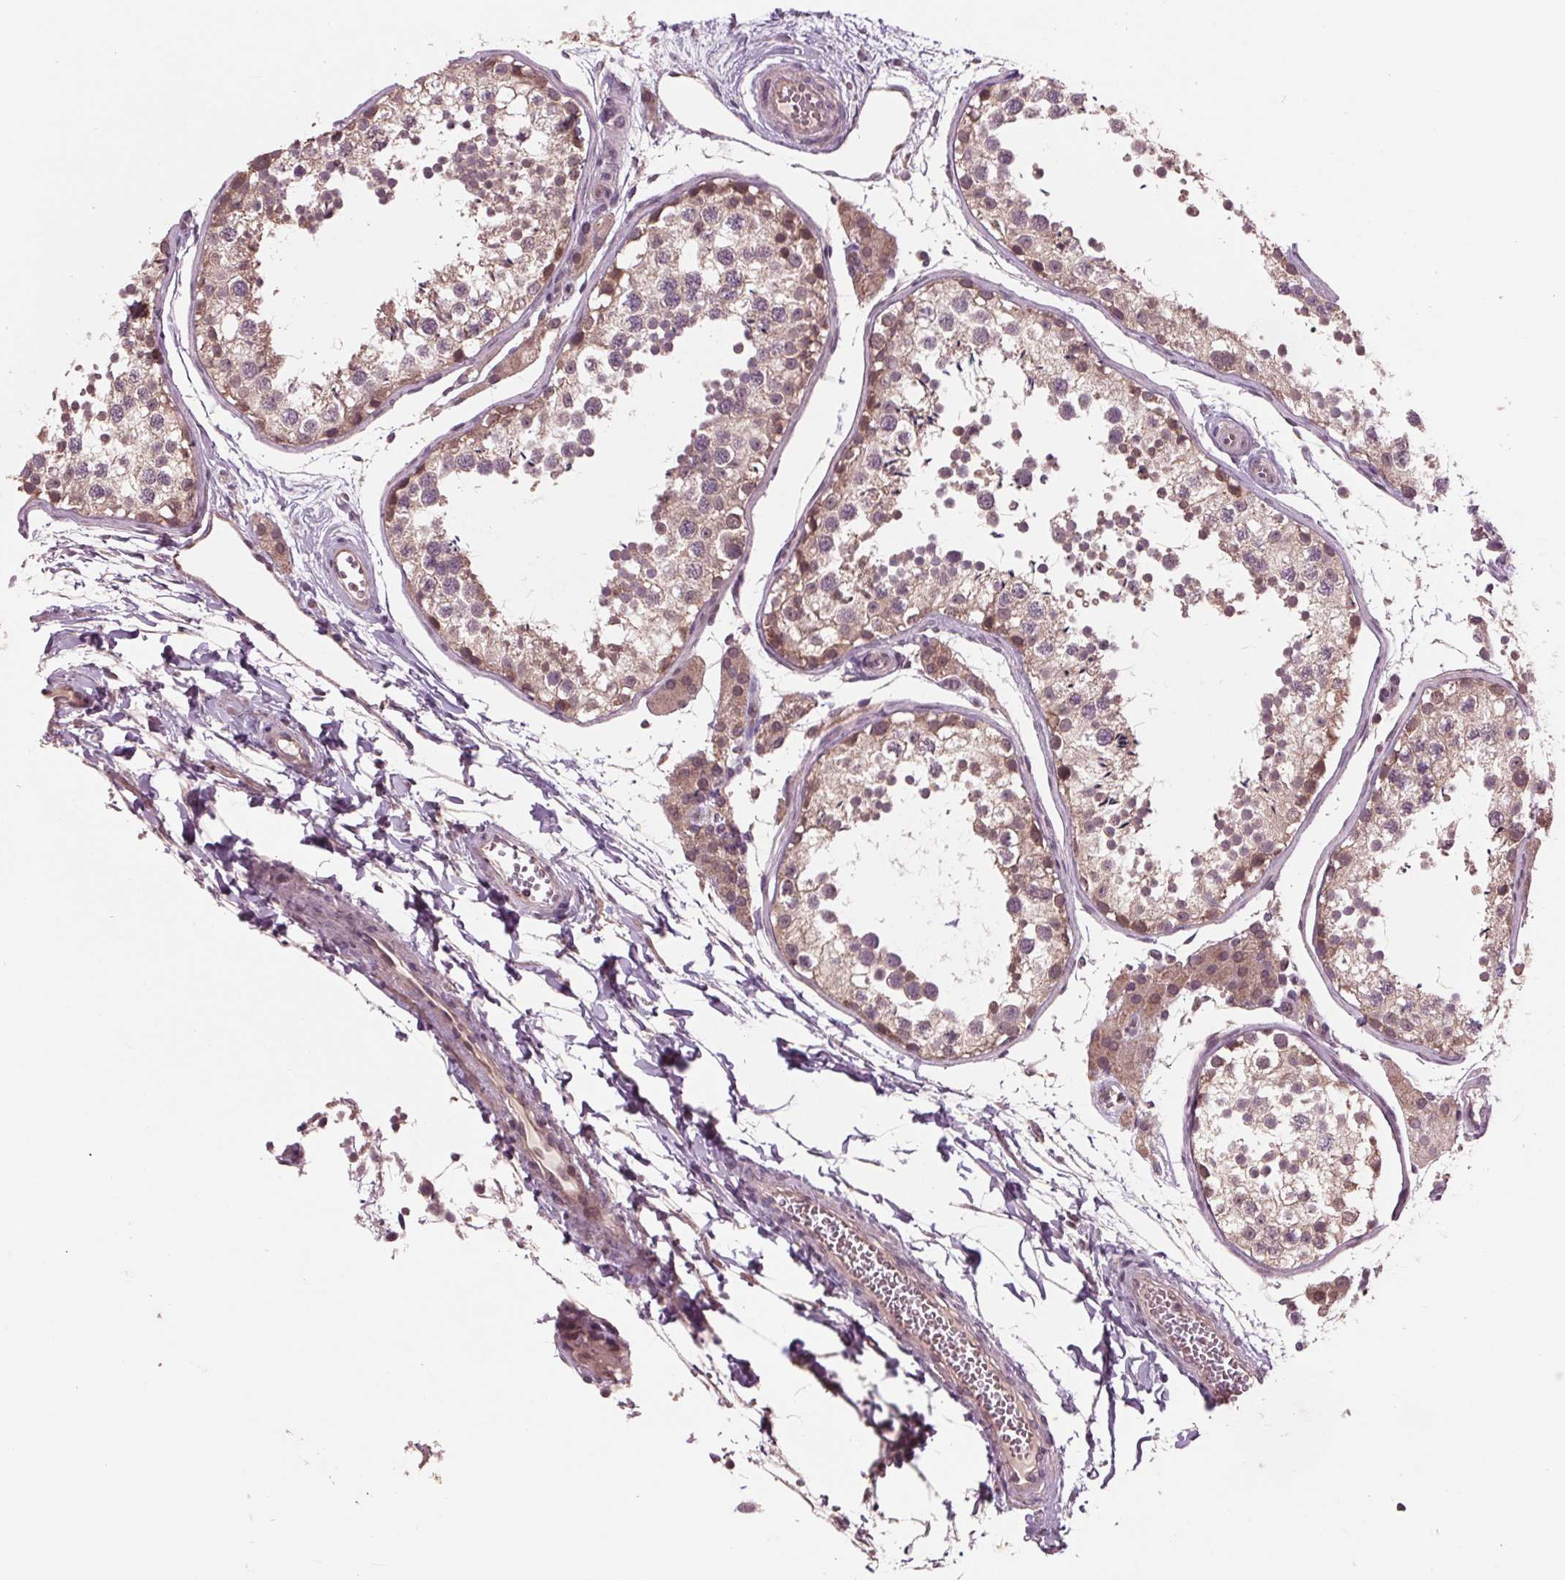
{"staining": {"intensity": "moderate", "quantity": "<25%", "location": "cytoplasmic/membranous,nuclear"}, "tissue": "testis", "cell_type": "Cells in seminiferous ducts", "image_type": "normal", "snomed": [{"axis": "morphology", "description": "Normal tissue, NOS"}, {"axis": "topography", "description": "Testis"}], "caption": "An image showing moderate cytoplasmic/membranous,nuclear staining in about <25% of cells in seminiferous ducts in normal testis, as visualized by brown immunohistochemical staining.", "gene": "MAPK8", "patient": {"sex": "male", "age": 29}}